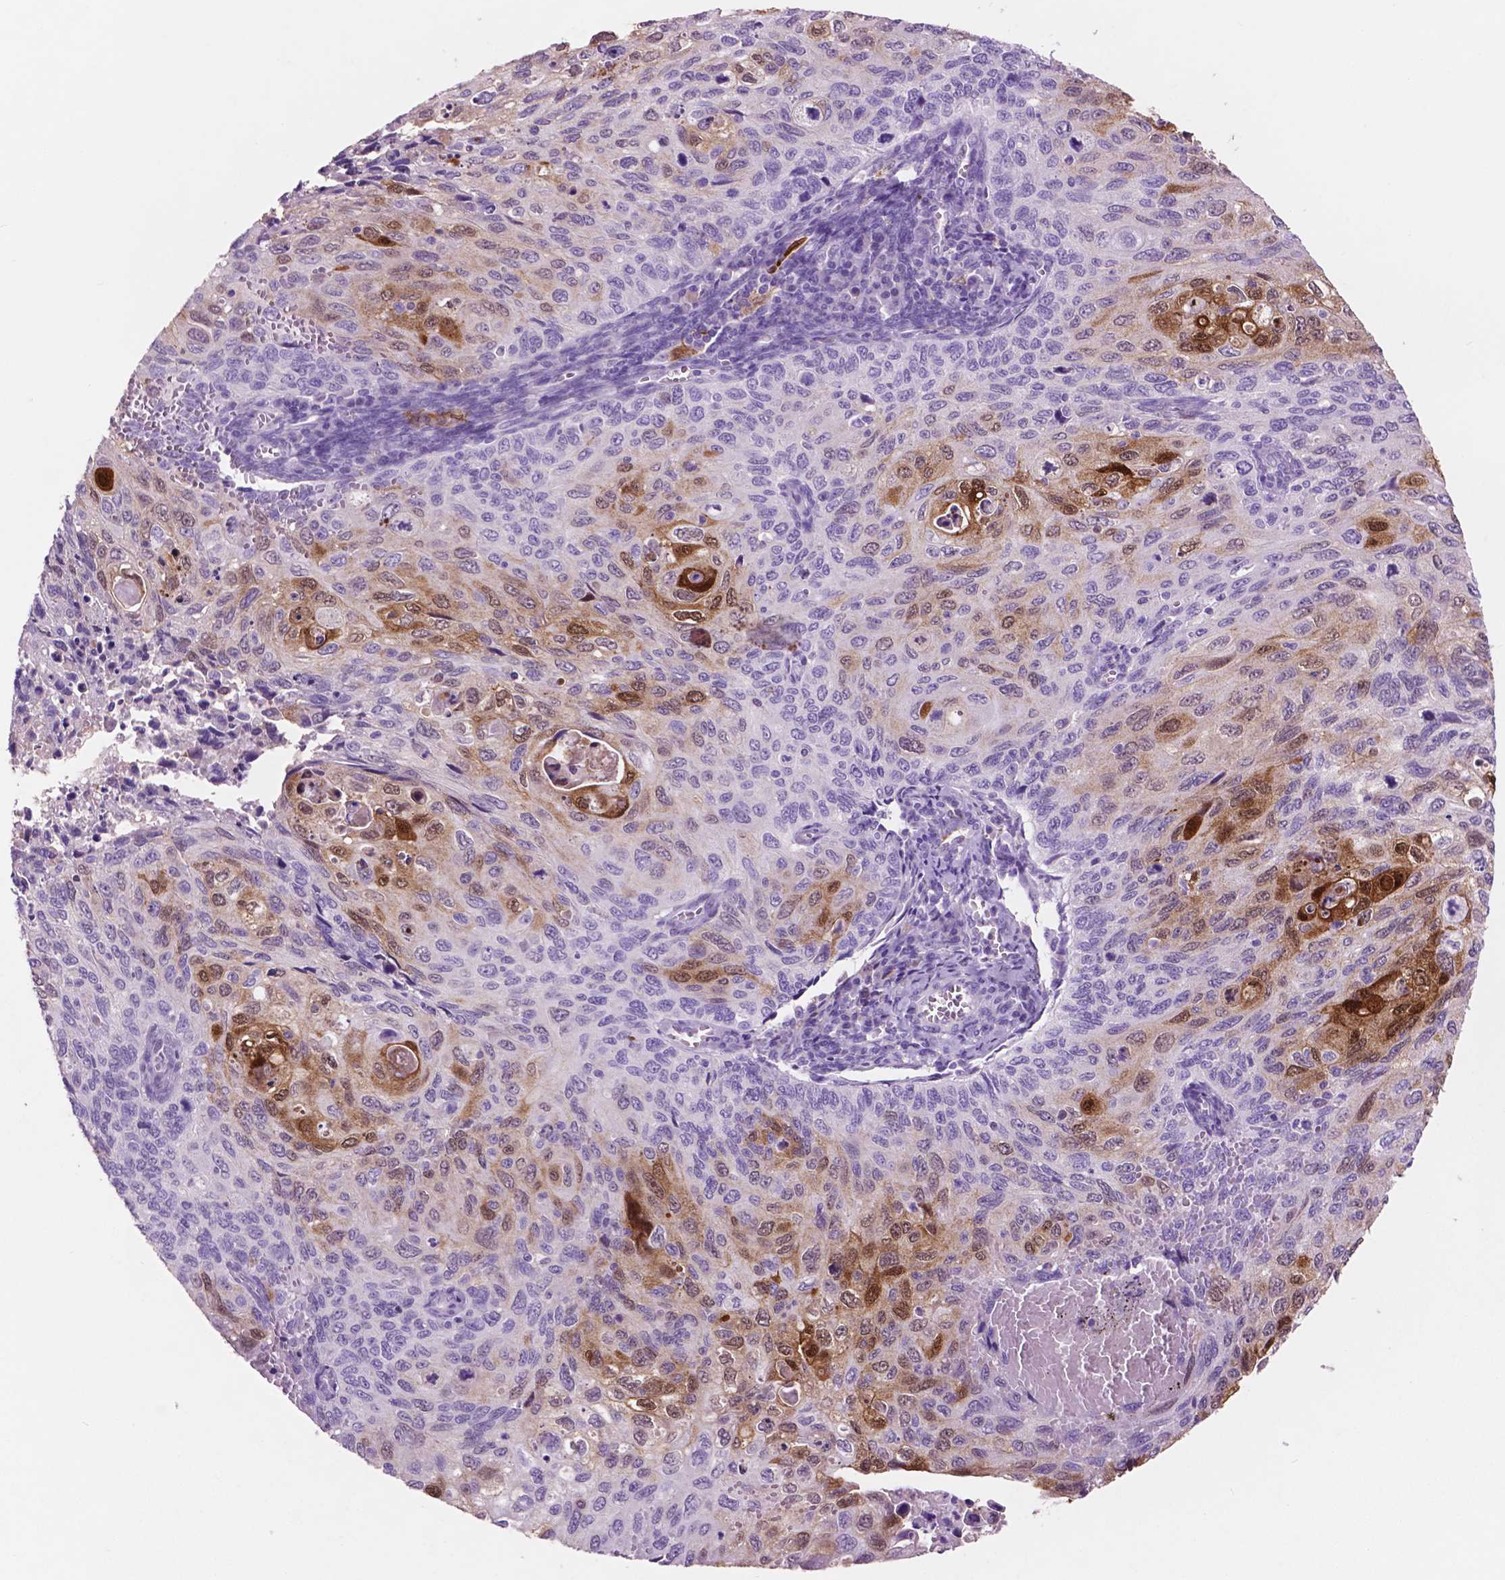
{"staining": {"intensity": "moderate", "quantity": "<25%", "location": "cytoplasmic/membranous,nuclear"}, "tissue": "cervical cancer", "cell_type": "Tumor cells", "image_type": "cancer", "snomed": [{"axis": "morphology", "description": "Squamous cell carcinoma, NOS"}, {"axis": "topography", "description": "Cervix"}], "caption": "Brown immunohistochemical staining in human cervical cancer (squamous cell carcinoma) demonstrates moderate cytoplasmic/membranous and nuclear staining in approximately <25% of tumor cells. Nuclei are stained in blue.", "gene": "IDO1", "patient": {"sex": "female", "age": 70}}